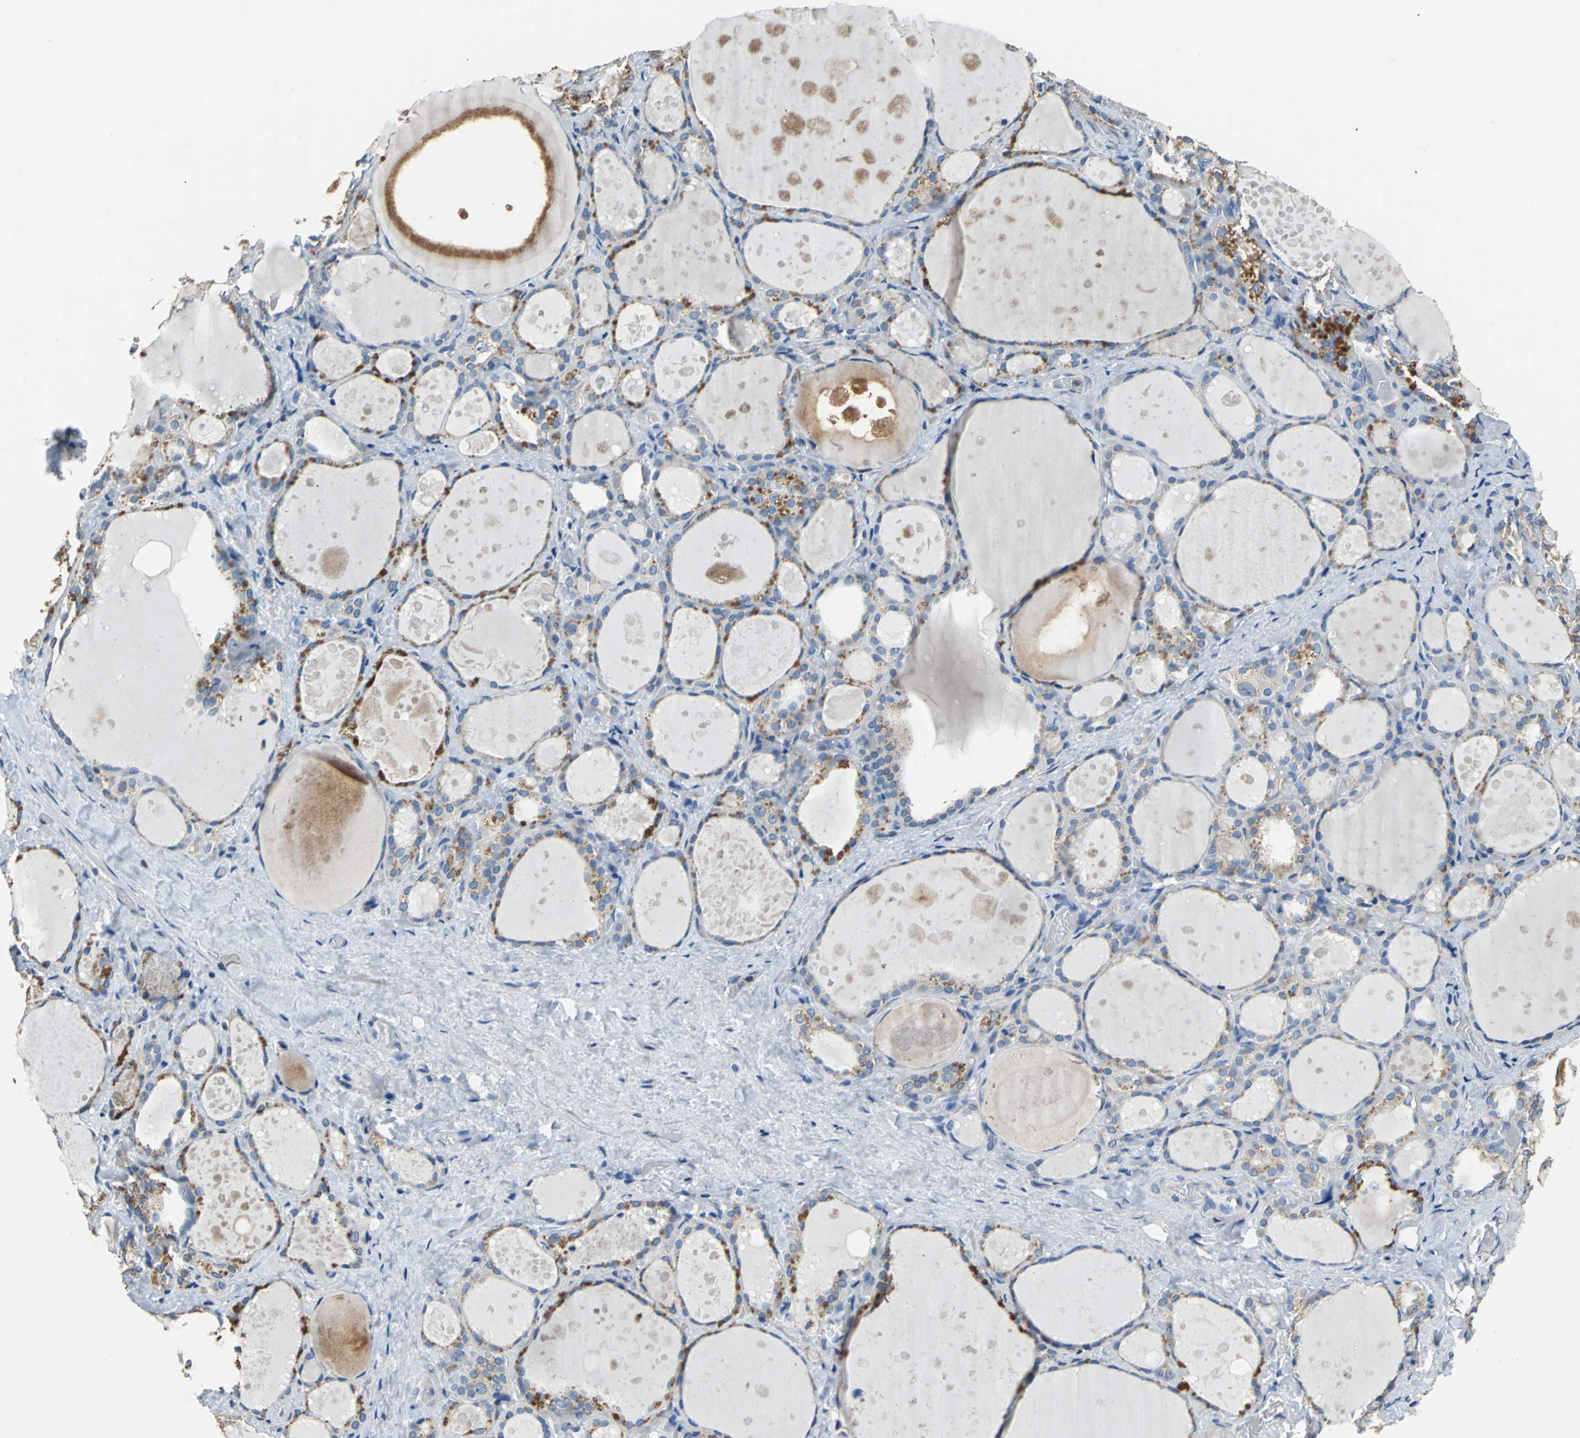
{"staining": {"intensity": "moderate", "quantity": "<25%", "location": "cytoplasmic/membranous"}, "tissue": "thyroid gland", "cell_type": "Glandular cells", "image_type": "normal", "snomed": [{"axis": "morphology", "description": "Normal tissue, NOS"}, {"axis": "topography", "description": "Thyroid gland"}], "caption": "An immunohistochemistry image of normal tissue is shown. Protein staining in brown shows moderate cytoplasmic/membranous positivity in thyroid gland within glandular cells.", "gene": "PRKCA", "patient": {"sex": "female", "age": 75}}